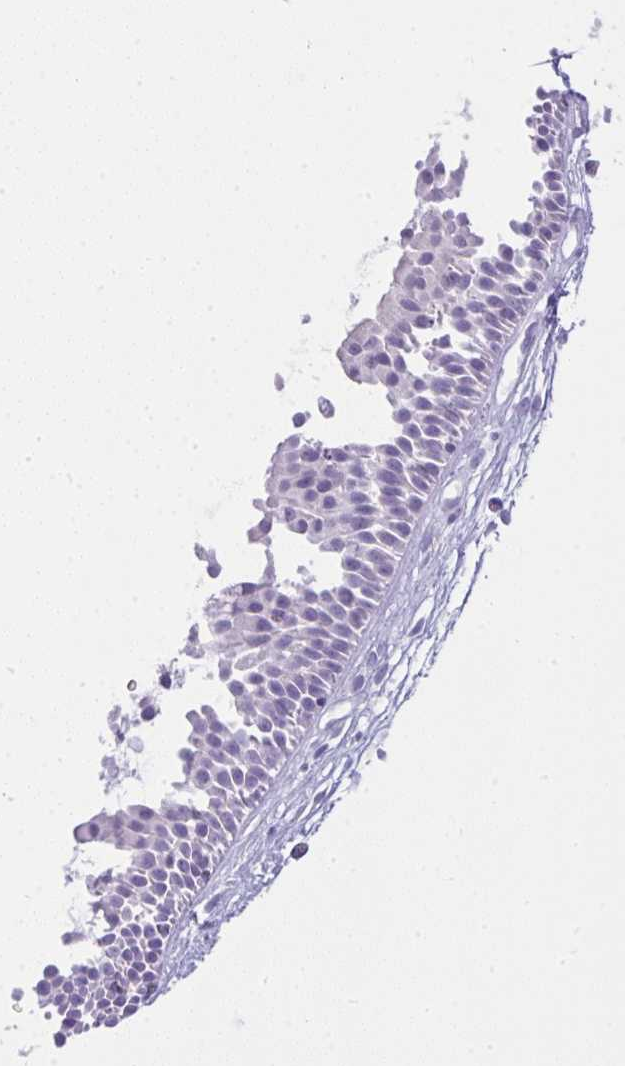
{"staining": {"intensity": "negative", "quantity": "none", "location": "none"}, "tissue": "nasopharynx", "cell_type": "Respiratory epithelial cells", "image_type": "normal", "snomed": [{"axis": "morphology", "description": "Normal tissue, NOS"}, {"axis": "topography", "description": "Nasopharynx"}], "caption": "DAB immunohistochemical staining of benign nasopharynx exhibits no significant expression in respiratory epithelial cells.", "gene": "RASL10A", "patient": {"sex": "male", "age": 56}}